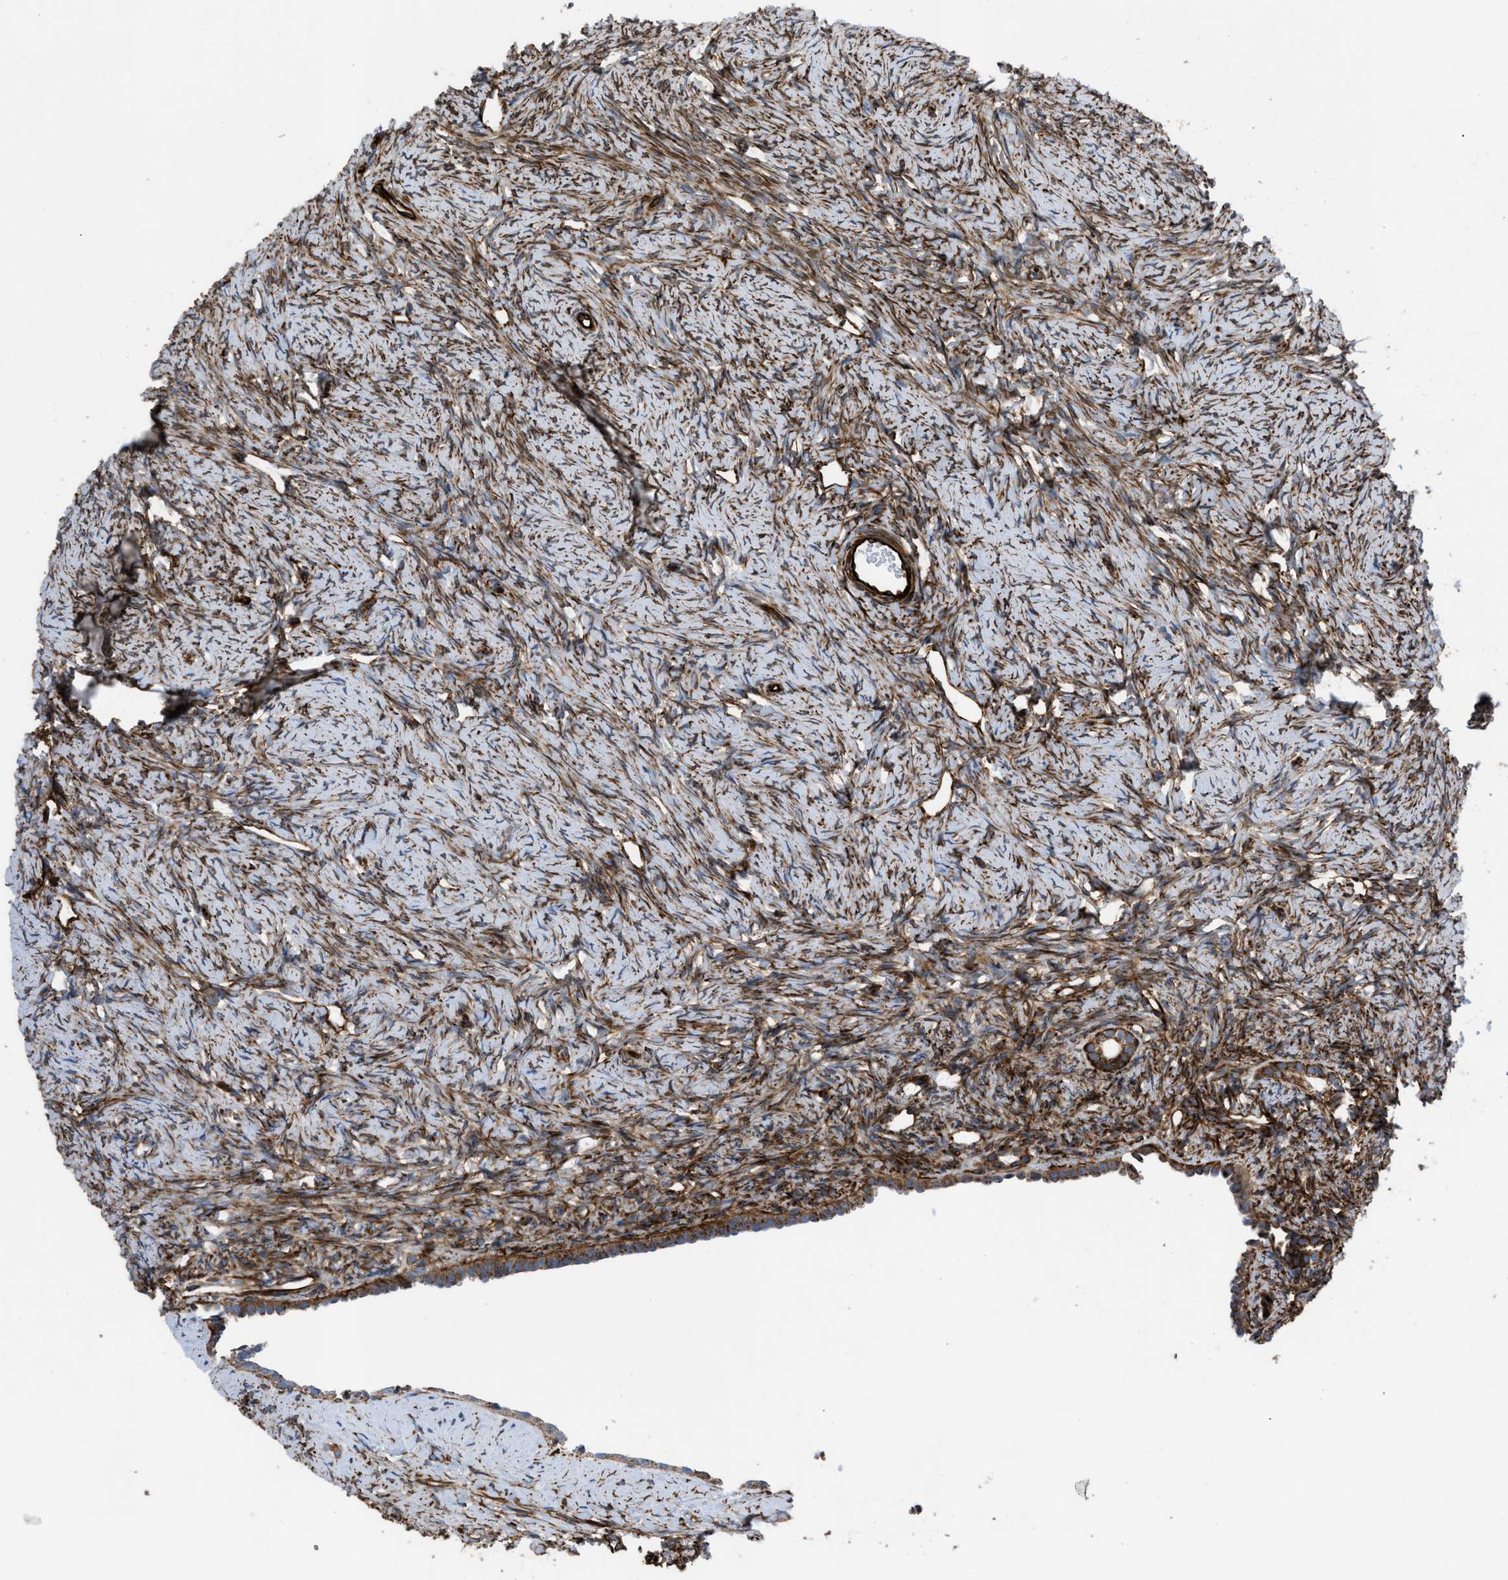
{"staining": {"intensity": "moderate", "quantity": ">75%", "location": "cytoplasmic/membranous"}, "tissue": "ovary", "cell_type": "Ovarian stroma cells", "image_type": "normal", "snomed": [{"axis": "morphology", "description": "Normal tissue, NOS"}, {"axis": "topography", "description": "Ovary"}], "caption": "Brown immunohistochemical staining in unremarkable ovary reveals moderate cytoplasmic/membranous expression in approximately >75% of ovarian stroma cells. The staining is performed using DAB (3,3'-diaminobenzidine) brown chromogen to label protein expression. The nuclei are counter-stained blue using hematoxylin.", "gene": "PTPRE", "patient": {"sex": "female", "age": 33}}